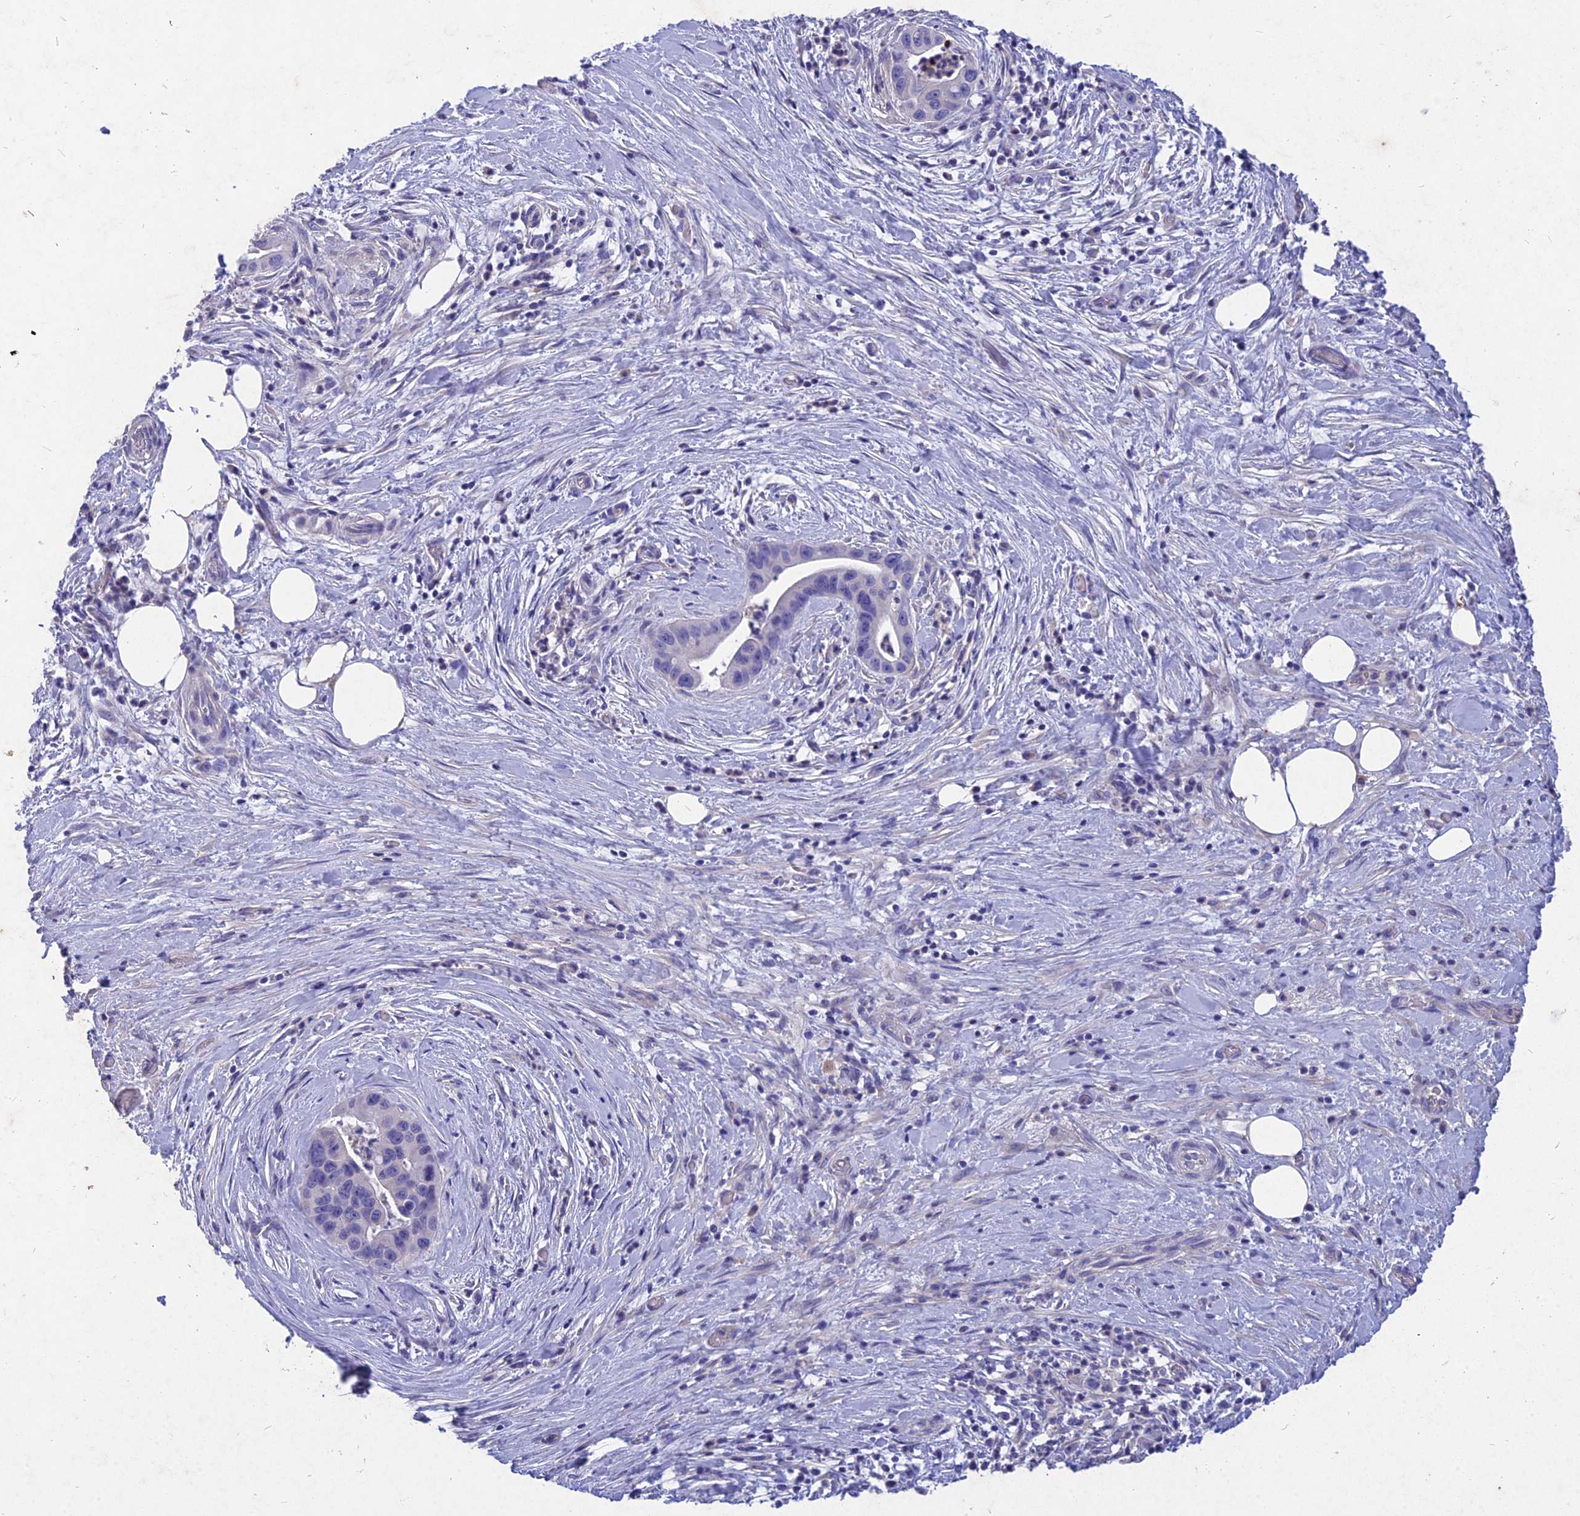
{"staining": {"intensity": "negative", "quantity": "none", "location": "none"}, "tissue": "pancreatic cancer", "cell_type": "Tumor cells", "image_type": "cancer", "snomed": [{"axis": "morphology", "description": "Adenocarcinoma, NOS"}, {"axis": "topography", "description": "Pancreas"}], "caption": "DAB immunohistochemical staining of pancreatic adenocarcinoma shows no significant expression in tumor cells.", "gene": "DEFB119", "patient": {"sex": "male", "age": 73}}